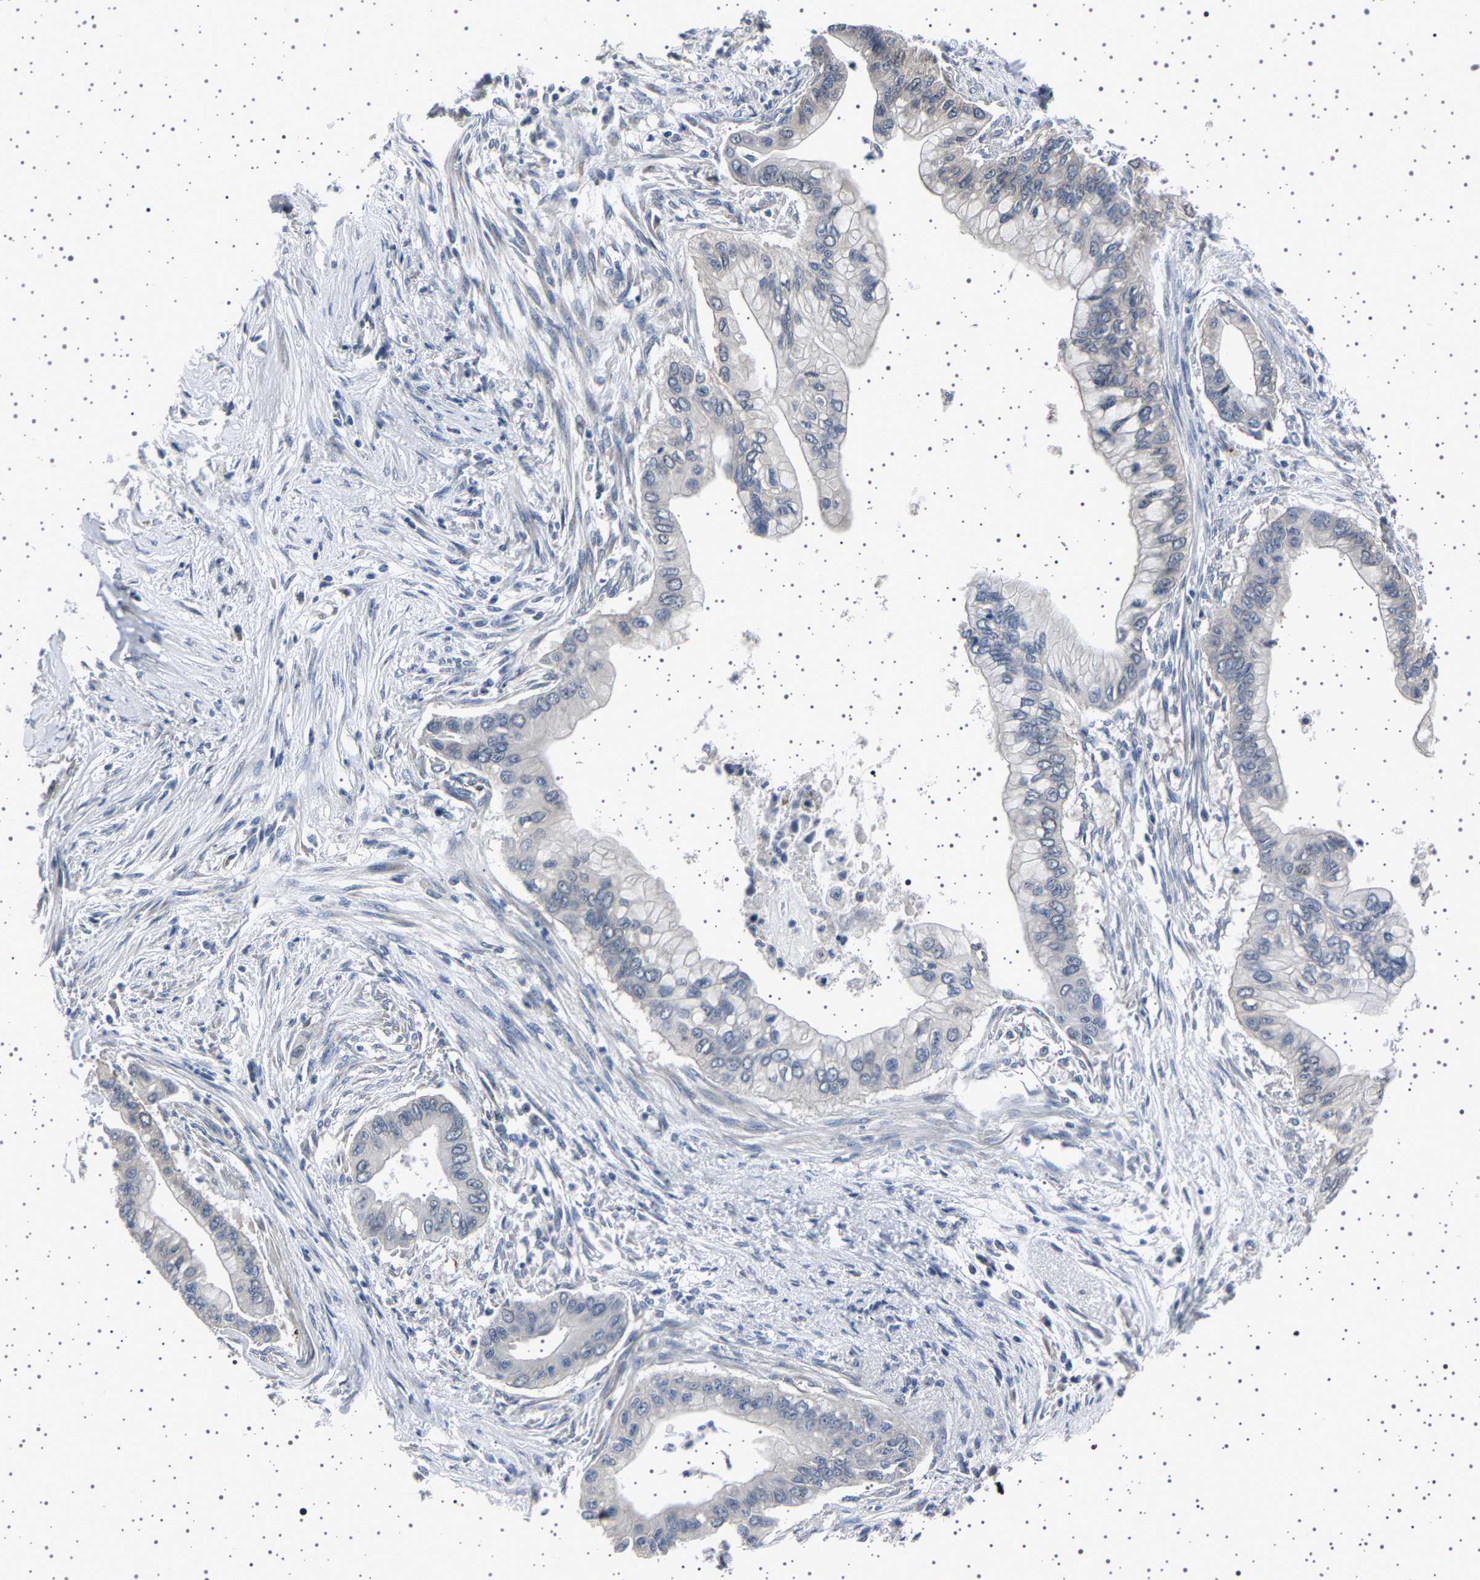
{"staining": {"intensity": "moderate", "quantity": "<25%", "location": "cytoplasmic/membranous"}, "tissue": "pancreatic cancer", "cell_type": "Tumor cells", "image_type": "cancer", "snomed": [{"axis": "morphology", "description": "Adenocarcinoma, NOS"}, {"axis": "topography", "description": "Pancreas"}], "caption": "DAB (3,3'-diaminobenzidine) immunohistochemical staining of human pancreatic adenocarcinoma reveals moderate cytoplasmic/membranous protein positivity in about <25% of tumor cells. The staining is performed using DAB brown chromogen to label protein expression. The nuclei are counter-stained blue using hematoxylin.", "gene": "IL10RB", "patient": {"sex": "male", "age": 59}}